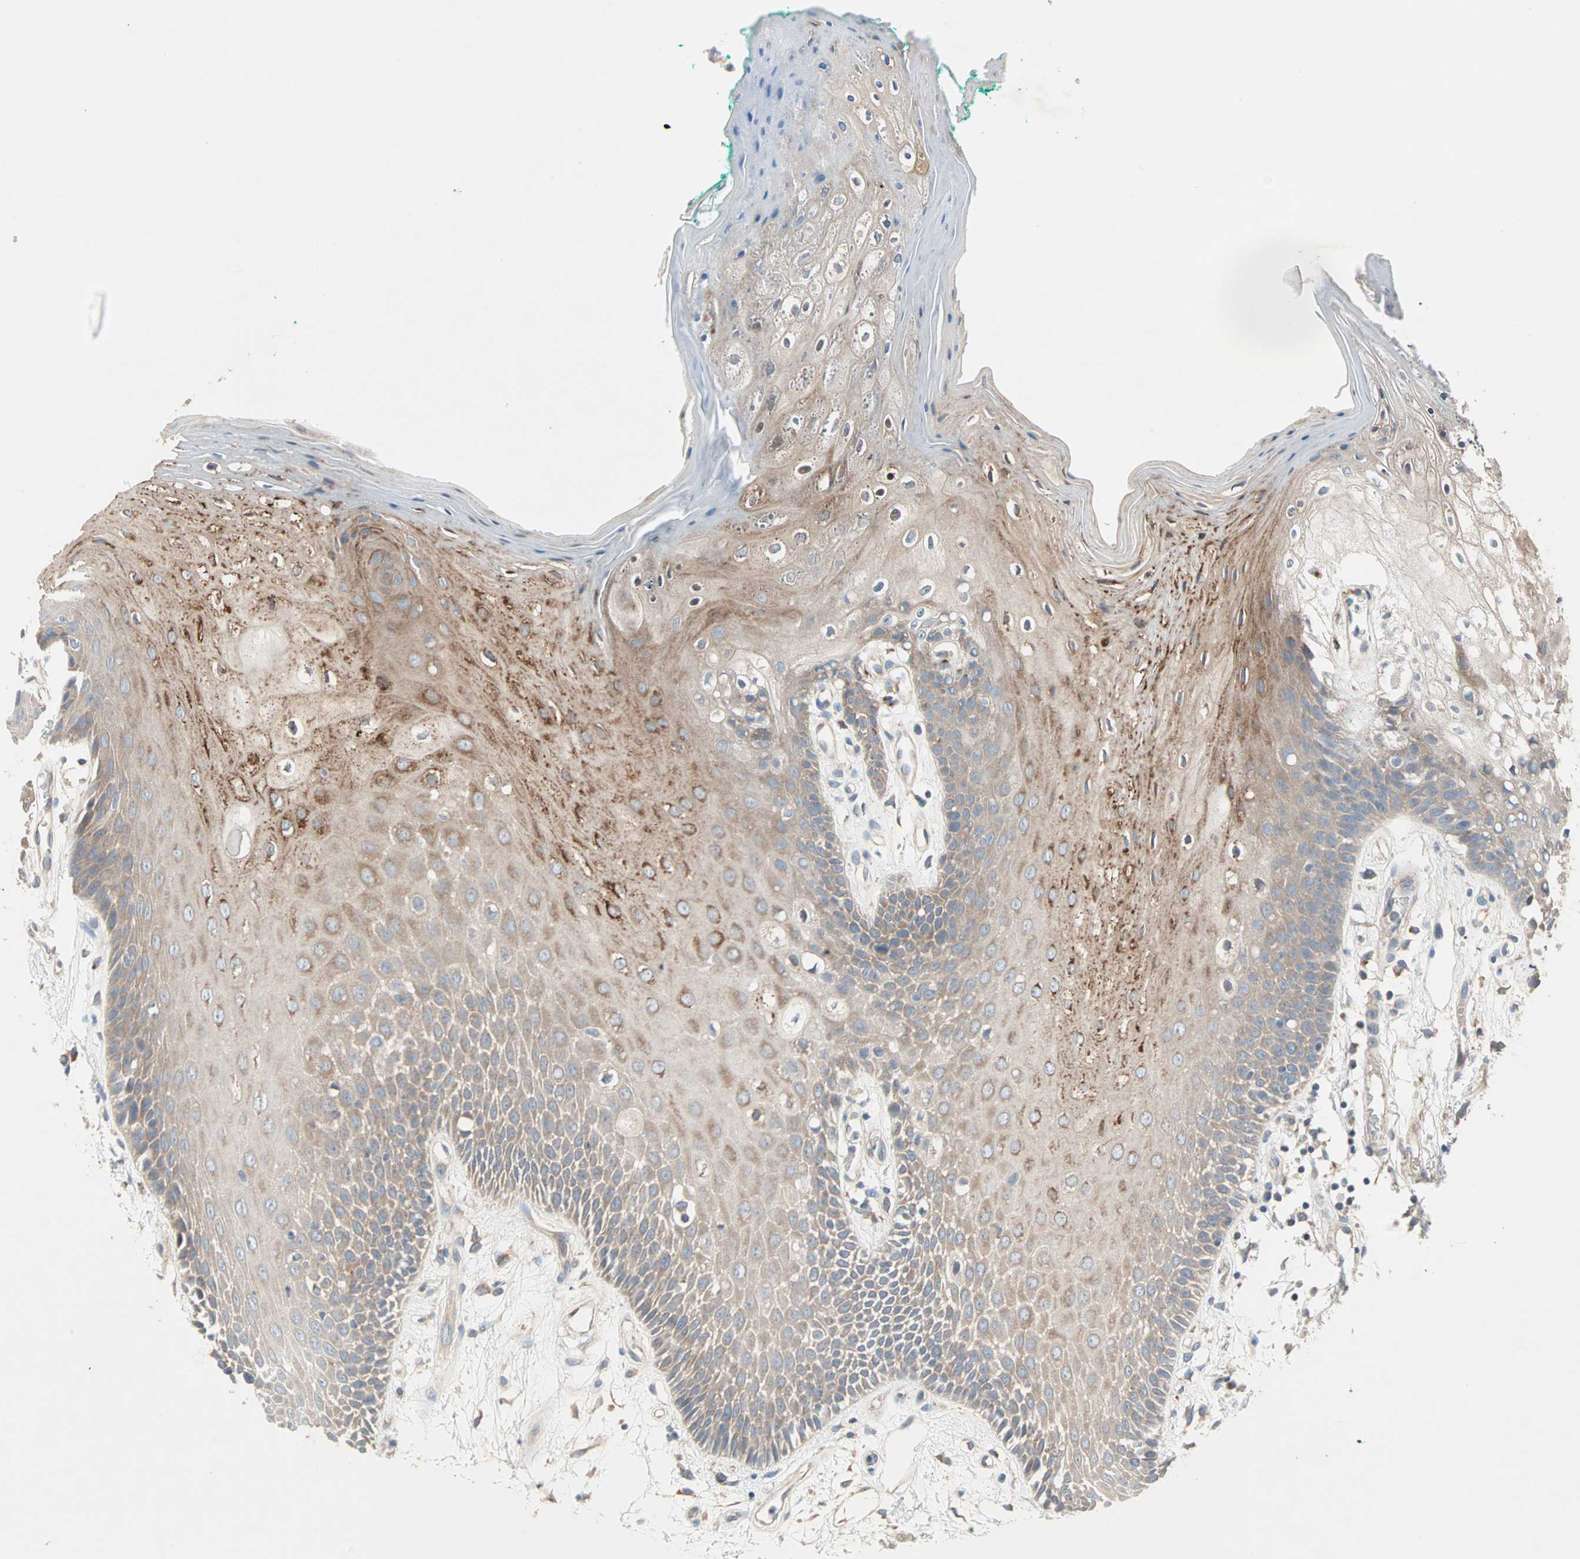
{"staining": {"intensity": "moderate", "quantity": ">75%", "location": "cytoplasmic/membranous"}, "tissue": "oral mucosa", "cell_type": "Squamous epithelial cells", "image_type": "normal", "snomed": [{"axis": "morphology", "description": "Normal tissue, NOS"}, {"axis": "morphology", "description": "Squamous cell carcinoma, NOS"}, {"axis": "topography", "description": "Skeletal muscle"}, {"axis": "topography", "description": "Oral tissue"}, {"axis": "topography", "description": "Head-Neck"}], "caption": "Immunohistochemistry staining of normal oral mucosa, which exhibits medium levels of moderate cytoplasmic/membranous staining in about >75% of squamous epithelial cells indicating moderate cytoplasmic/membranous protein expression. The staining was performed using DAB (3,3'-diaminobenzidine) (brown) for protein detection and nuclei were counterstained in hematoxylin (blue).", "gene": "PDE8A", "patient": {"sex": "female", "age": 84}}